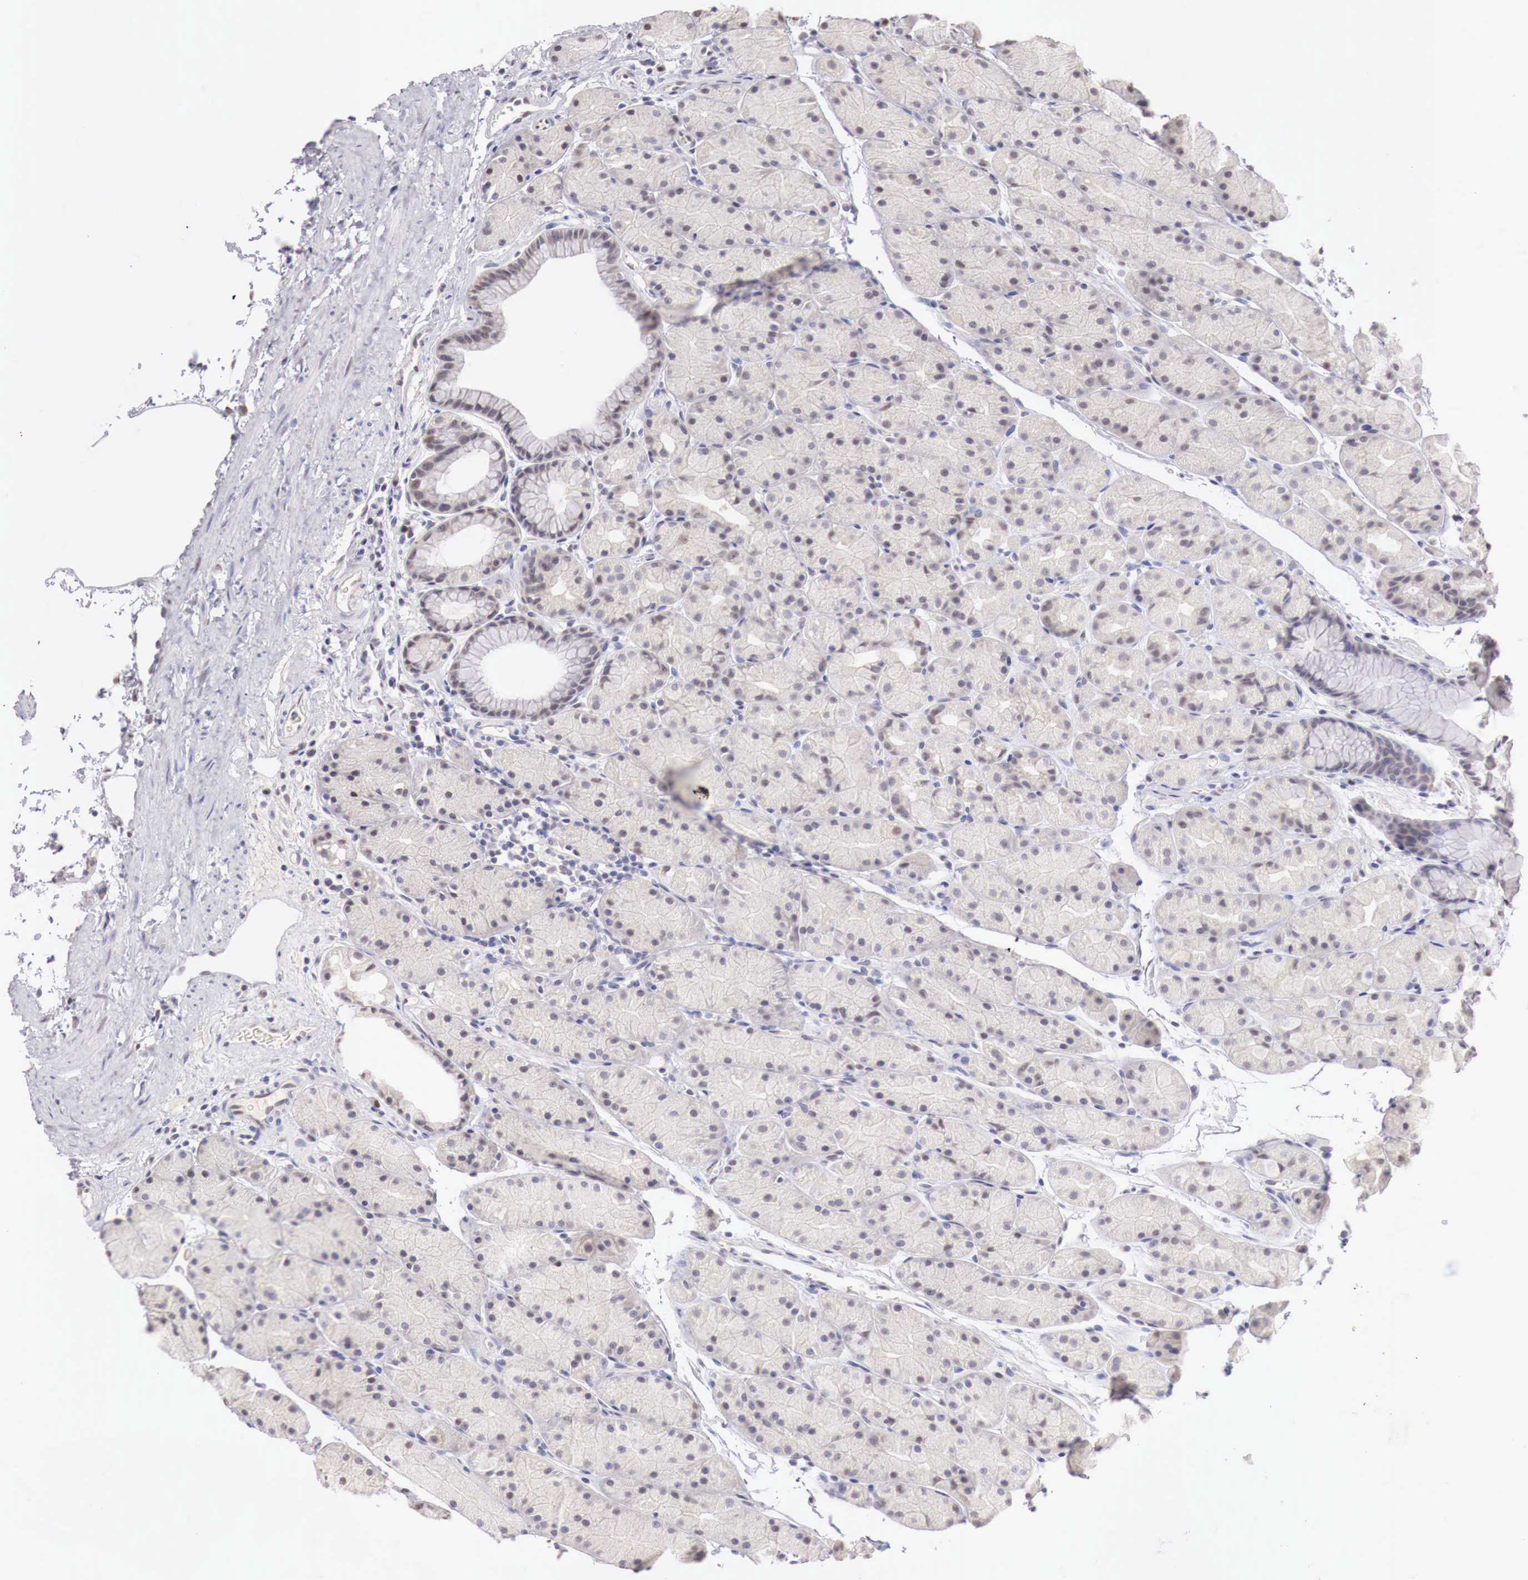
{"staining": {"intensity": "negative", "quantity": "none", "location": "none"}, "tissue": "stomach", "cell_type": "Glandular cells", "image_type": "normal", "snomed": [{"axis": "morphology", "description": "Adenocarcinoma, NOS"}, {"axis": "topography", "description": "Stomach, upper"}], "caption": "This image is of unremarkable stomach stained with immunohistochemistry to label a protein in brown with the nuclei are counter-stained blue. There is no staining in glandular cells. The staining was performed using DAB to visualize the protein expression in brown, while the nuclei were stained in blue with hematoxylin (Magnification: 20x).", "gene": "UBA1", "patient": {"sex": "male", "age": 47}}